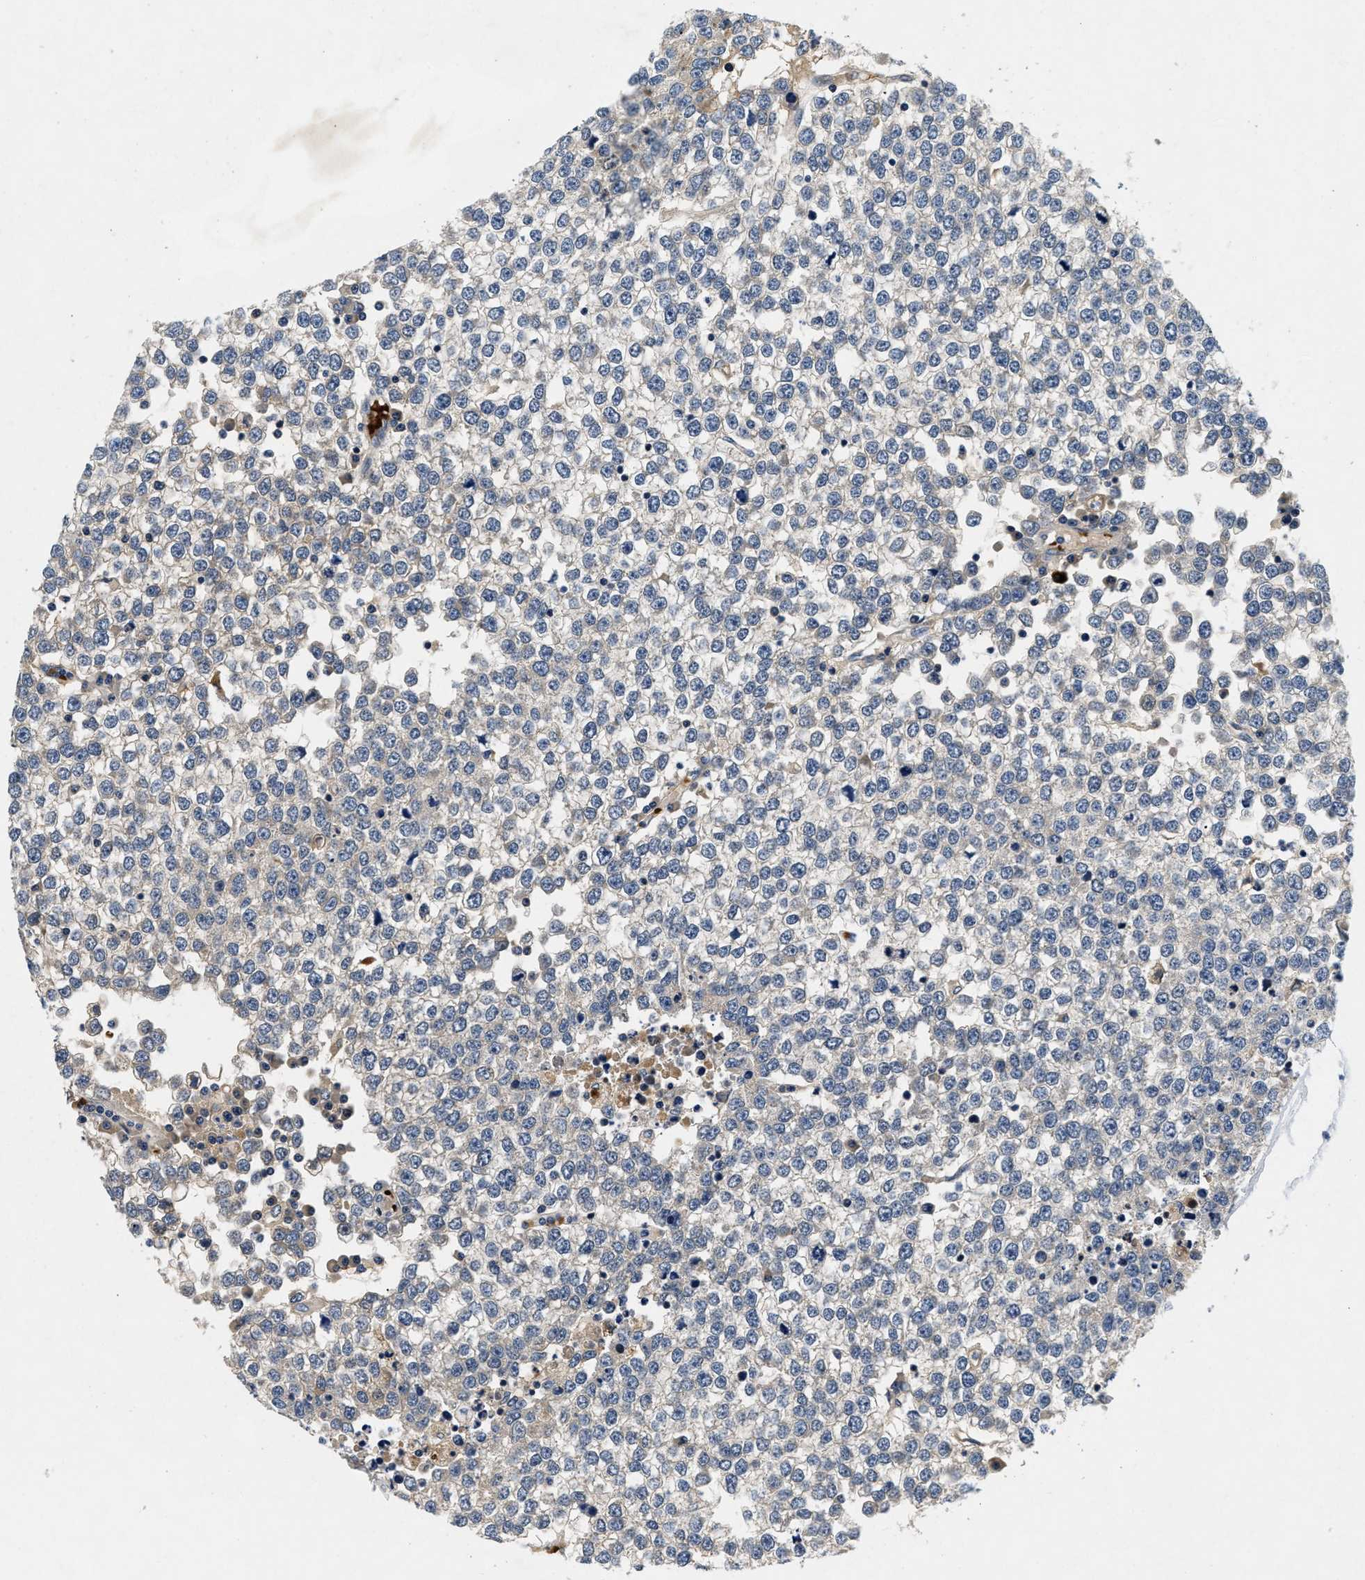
{"staining": {"intensity": "moderate", "quantity": "25%-75%", "location": "cytoplasmic/membranous"}, "tissue": "testis cancer", "cell_type": "Tumor cells", "image_type": "cancer", "snomed": [{"axis": "morphology", "description": "Seminoma, NOS"}, {"axis": "topography", "description": "Testis"}], "caption": "Testis cancer stained with IHC exhibits moderate cytoplasmic/membranous staining in about 25%-75% of tumor cells. Immunohistochemistry stains the protein in brown and the nuclei are stained blue.", "gene": "PDP1", "patient": {"sex": "male", "age": 65}}